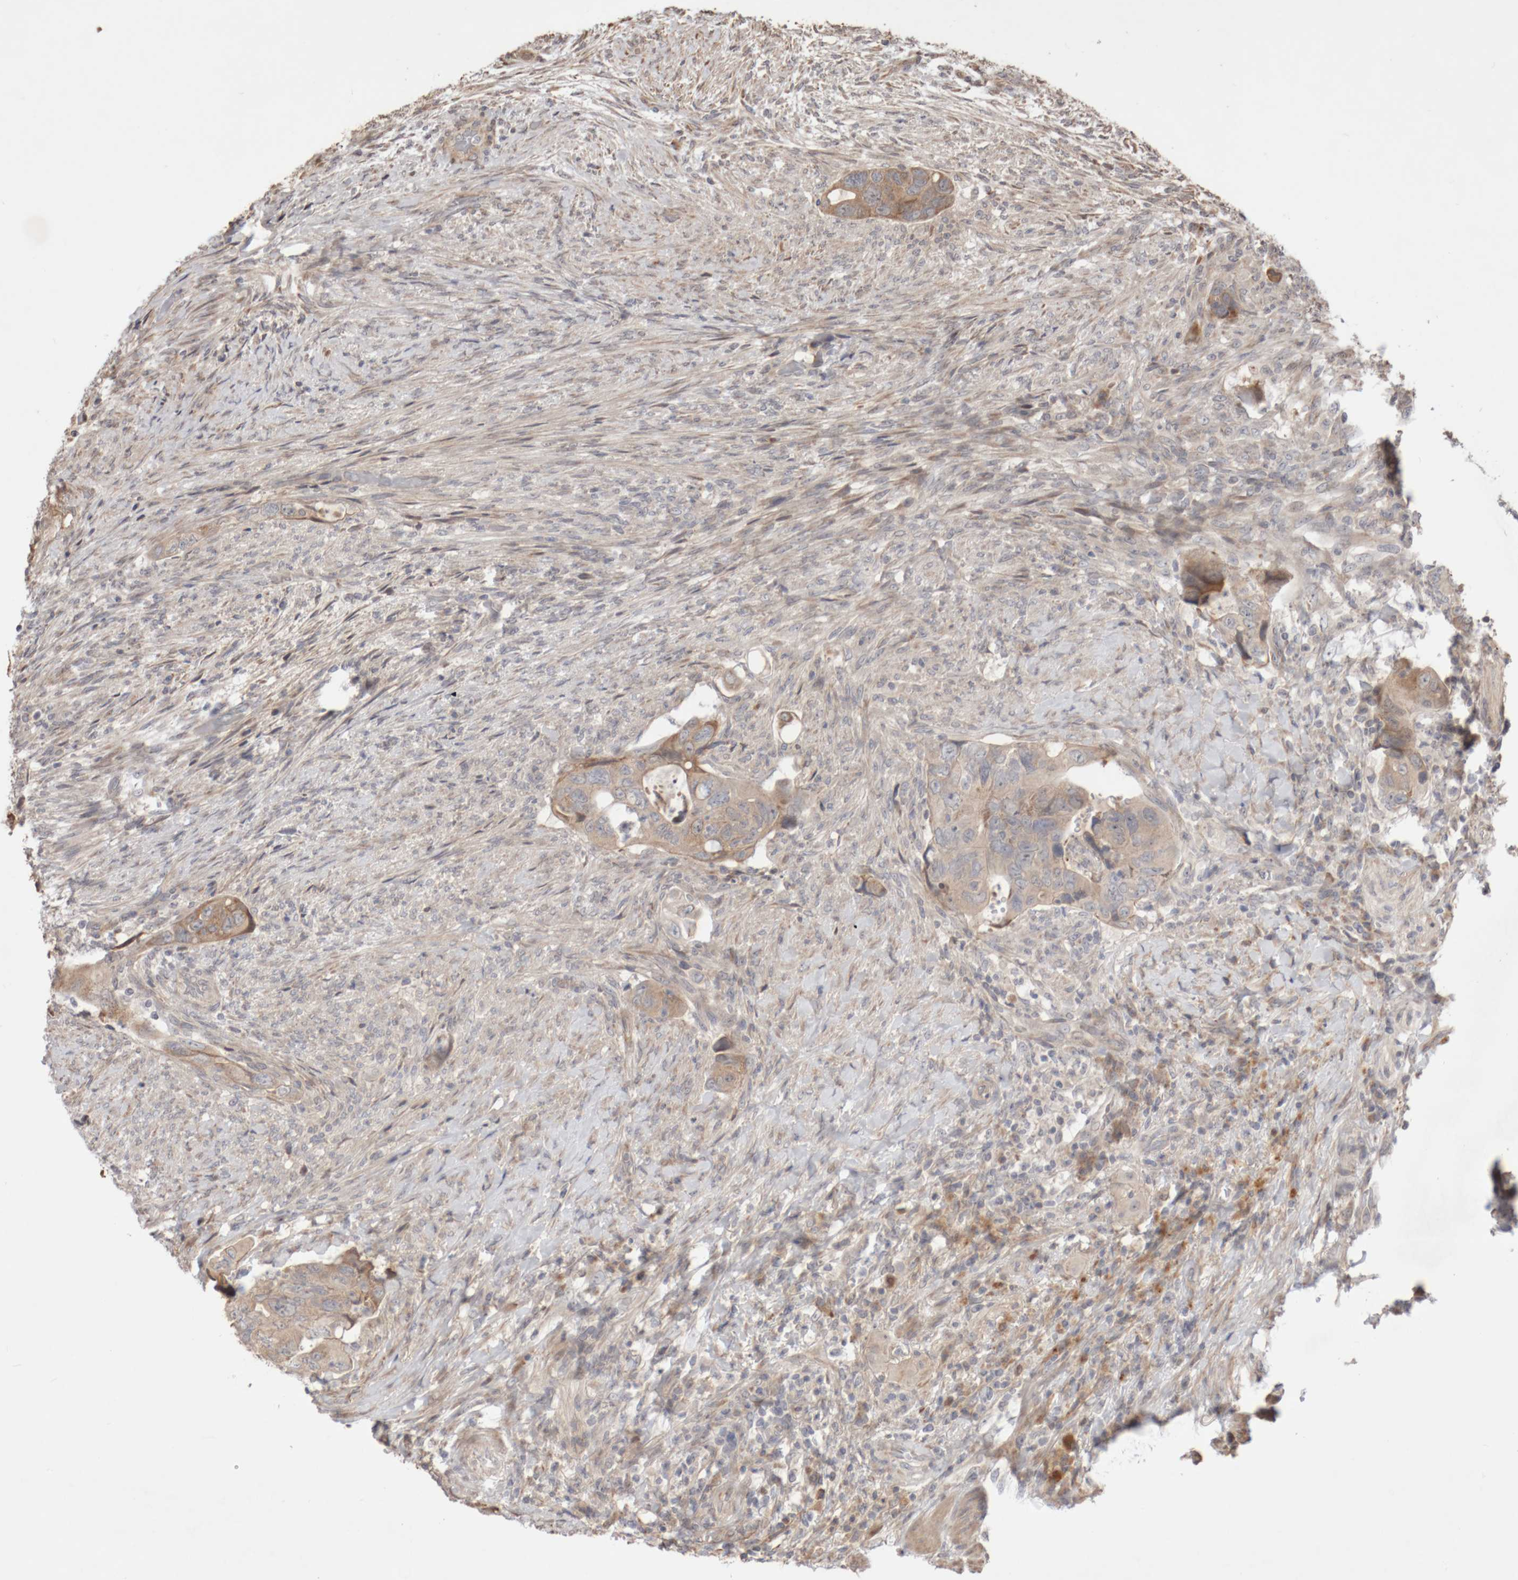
{"staining": {"intensity": "moderate", "quantity": ">75%", "location": "cytoplasmic/membranous"}, "tissue": "colorectal cancer", "cell_type": "Tumor cells", "image_type": "cancer", "snomed": [{"axis": "morphology", "description": "Adenocarcinoma, NOS"}, {"axis": "topography", "description": "Rectum"}], "caption": "The image reveals staining of colorectal cancer, revealing moderate cytoplasmic/membranous protein positivity (brown color) within tumor cells. (DAB = brown stain, brightfield microscopy at high magnification).", "gene": "DPH7", "patient": {"sex": "male", "age": 63}}